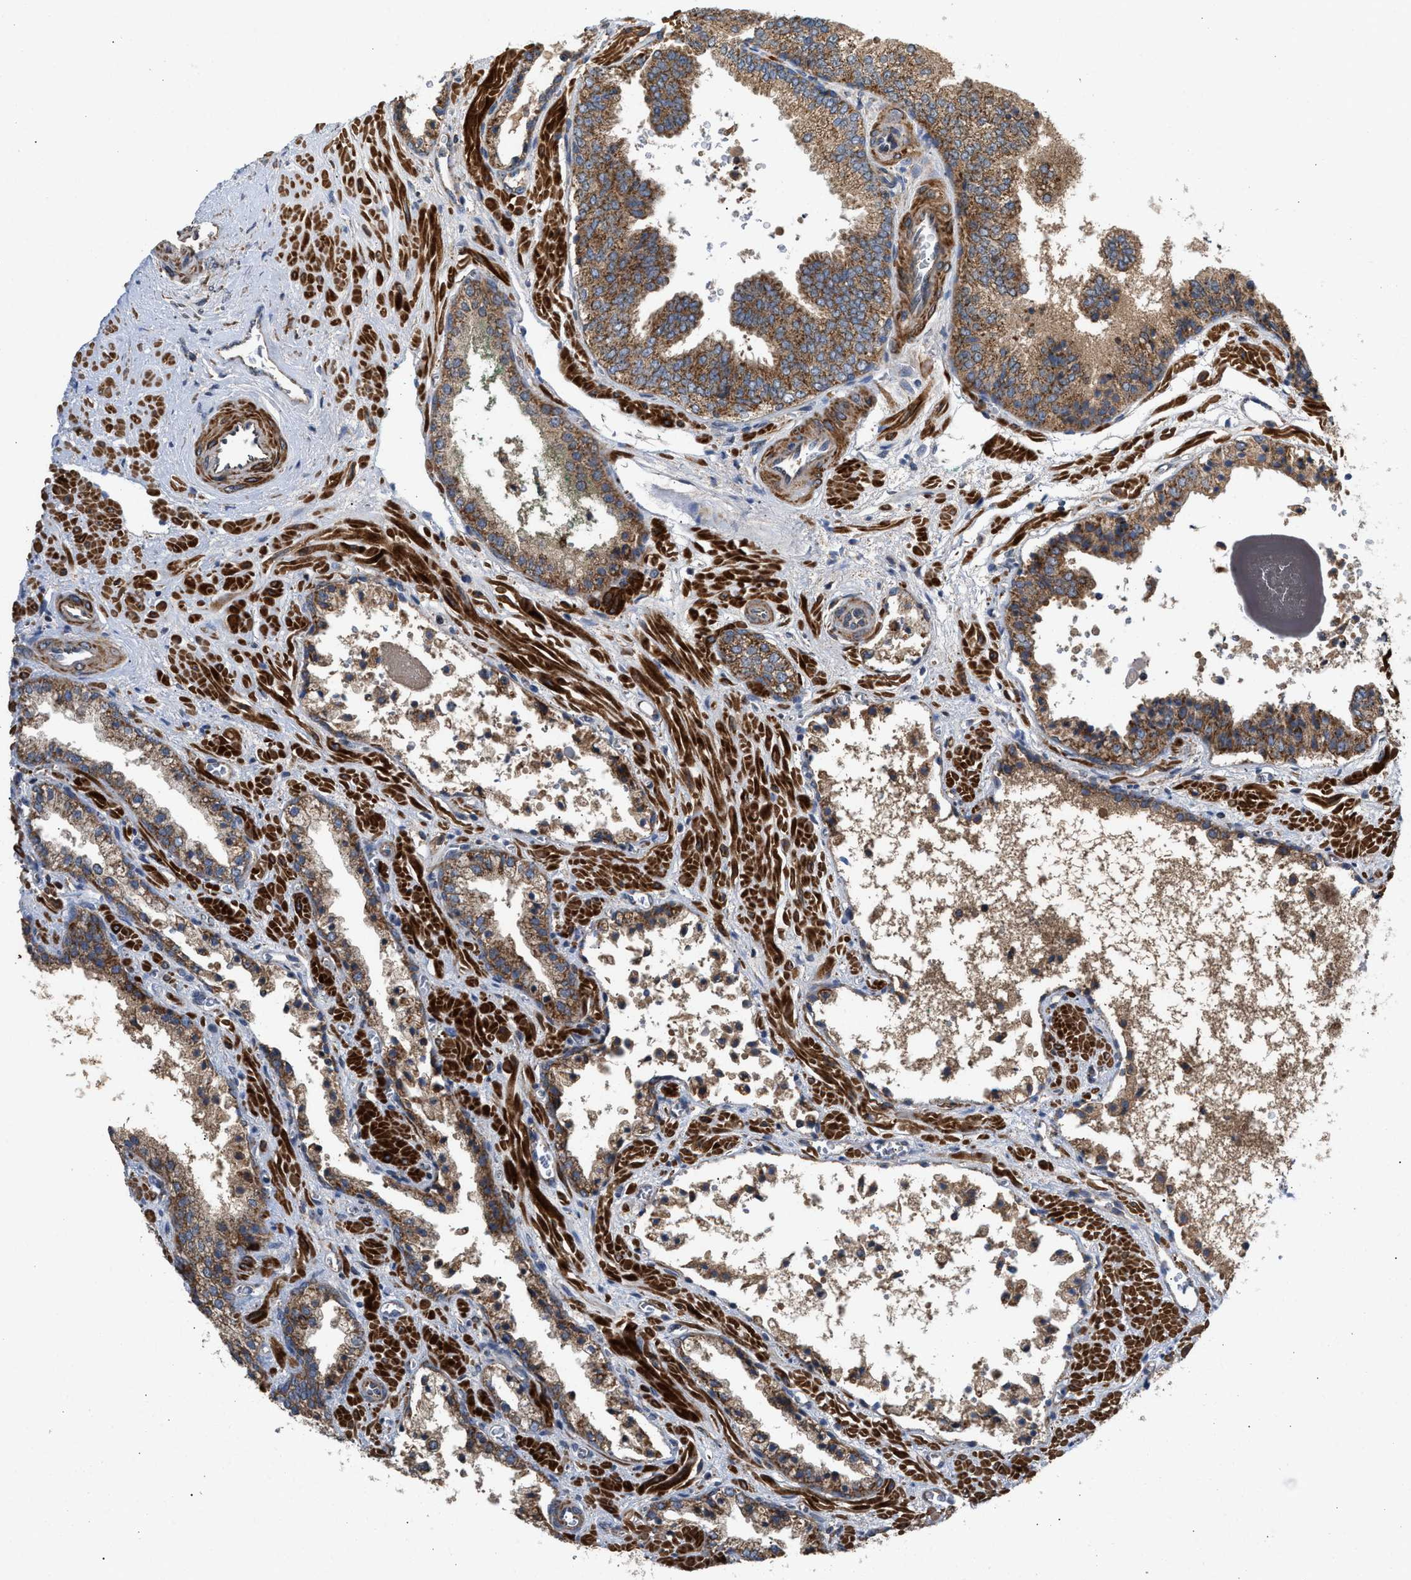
{"staining": {"intensity": "moderate", "quantity": ">75%", "location": "cytoplasmic/membranous"}, "tissue": "prostate cancer", "cell_type": "Tumor cells", "image_type": "cancer", "snomed": [{"axis": "morphology", "description": "Adenocarcinoma, Low grade"}, {"axis": "topography", "description": "Prostate"}], "caption": "Low-grade adenocarcinoma (prostate) stained with DAB immunohistochemistry (IHC) displays medium levels of moderate cytoplasmic/membranous staining in about >75% of tumor cells.", "gene": "TACO1", "patient": {"sex": "male", "age": 71}}